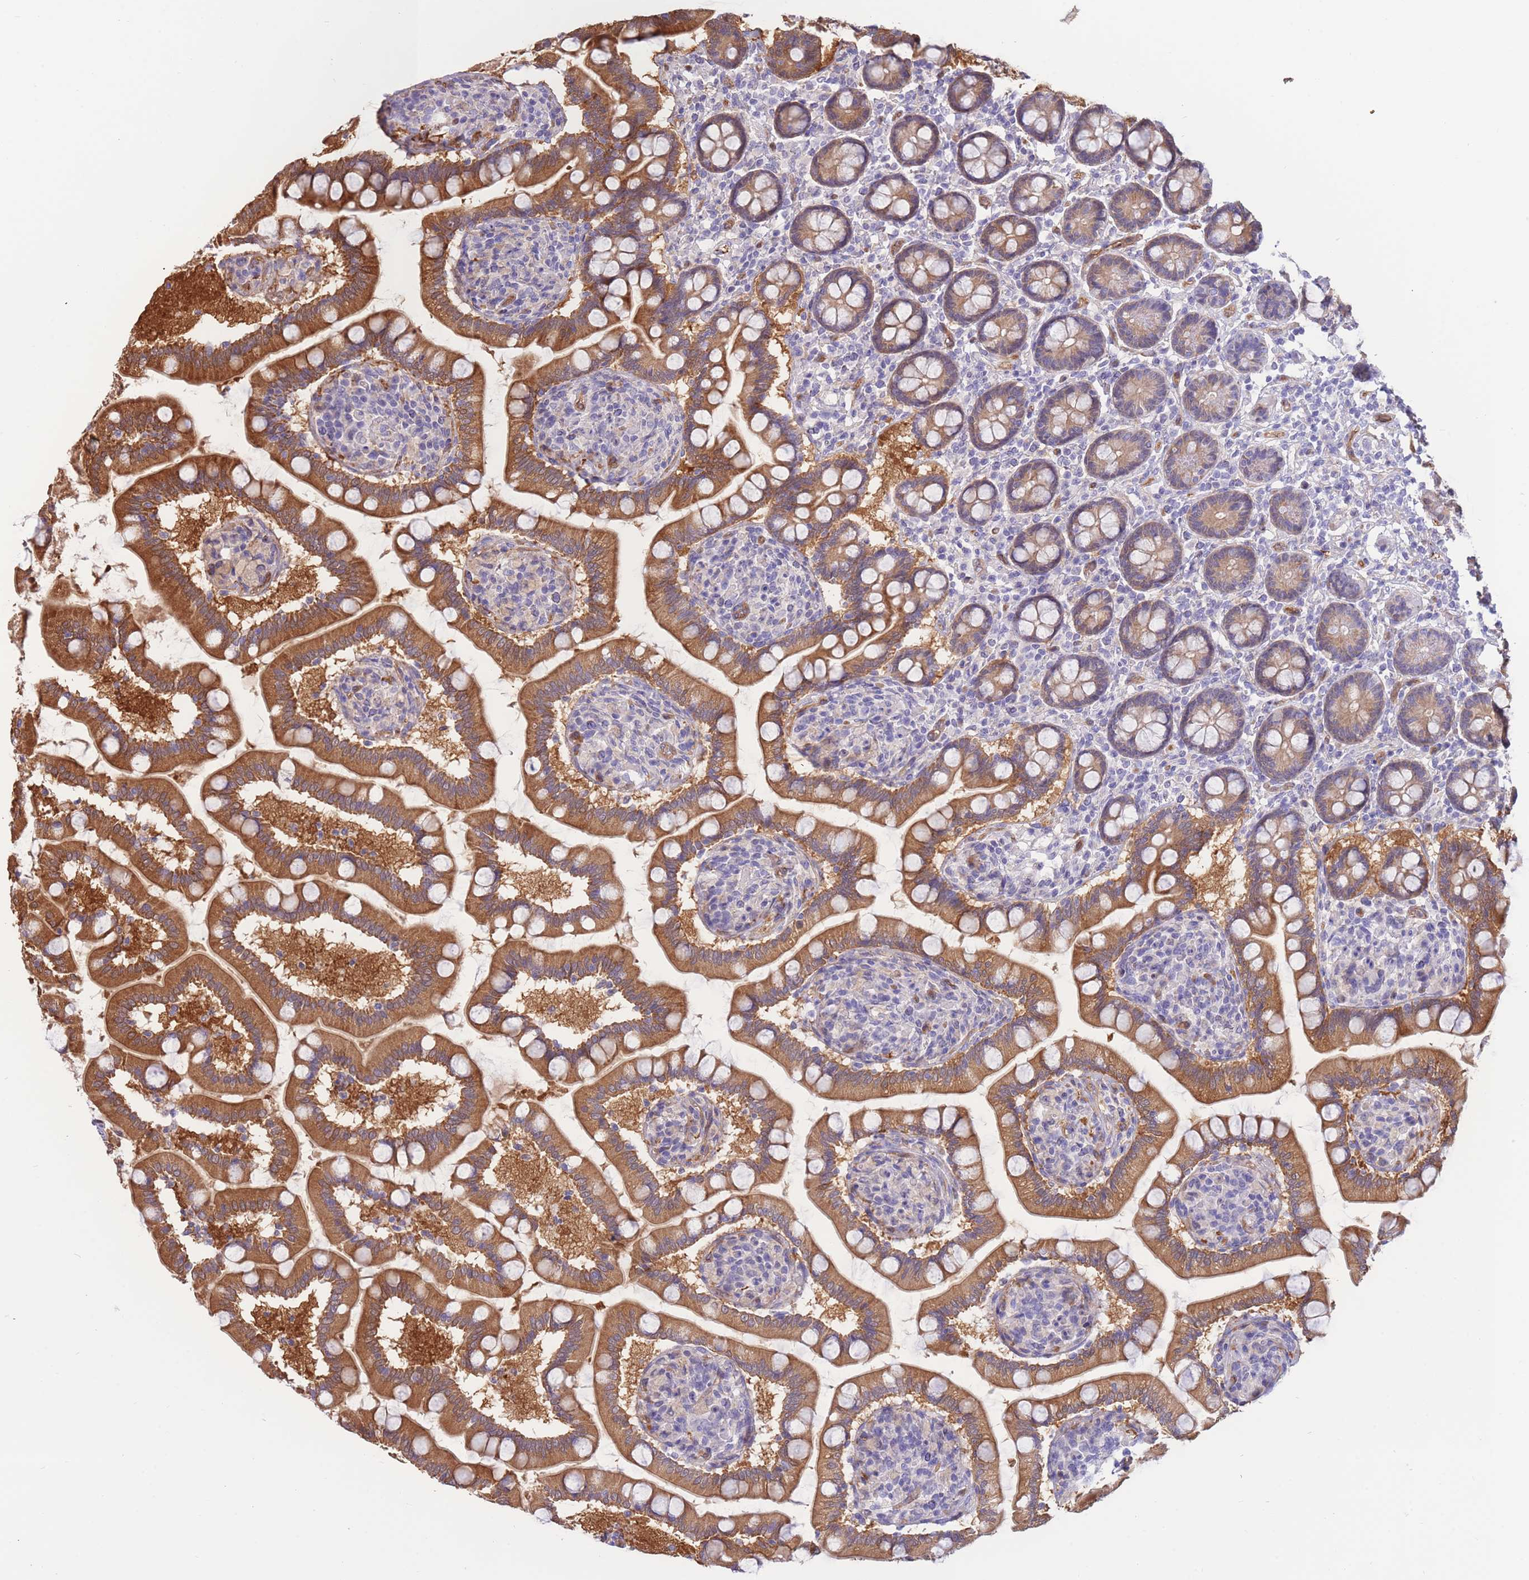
{"staining": {"intensity": "strong", "quantity": "25%-75%", "location": "cytoplasmic/membranous"}, "tissue": "small intestine", "cell_type": "Glandular cells", "image_type": "normal", "snomed": [{"axis": "morphology", "description": "Normal tissue, NOS"}, {"axis": "topography", "description": "Small intestine"}], "caption": "Small intestine stained with DAB (3,3'-diaminobenzidine) immunohistochemistry (IHC) reveals high levels of strong cytoplasmic/membranous expression in about 25%-75% of glandular cells.", "gene": "SULT1A1", "patient": {"sex": "female", "age": 64}}